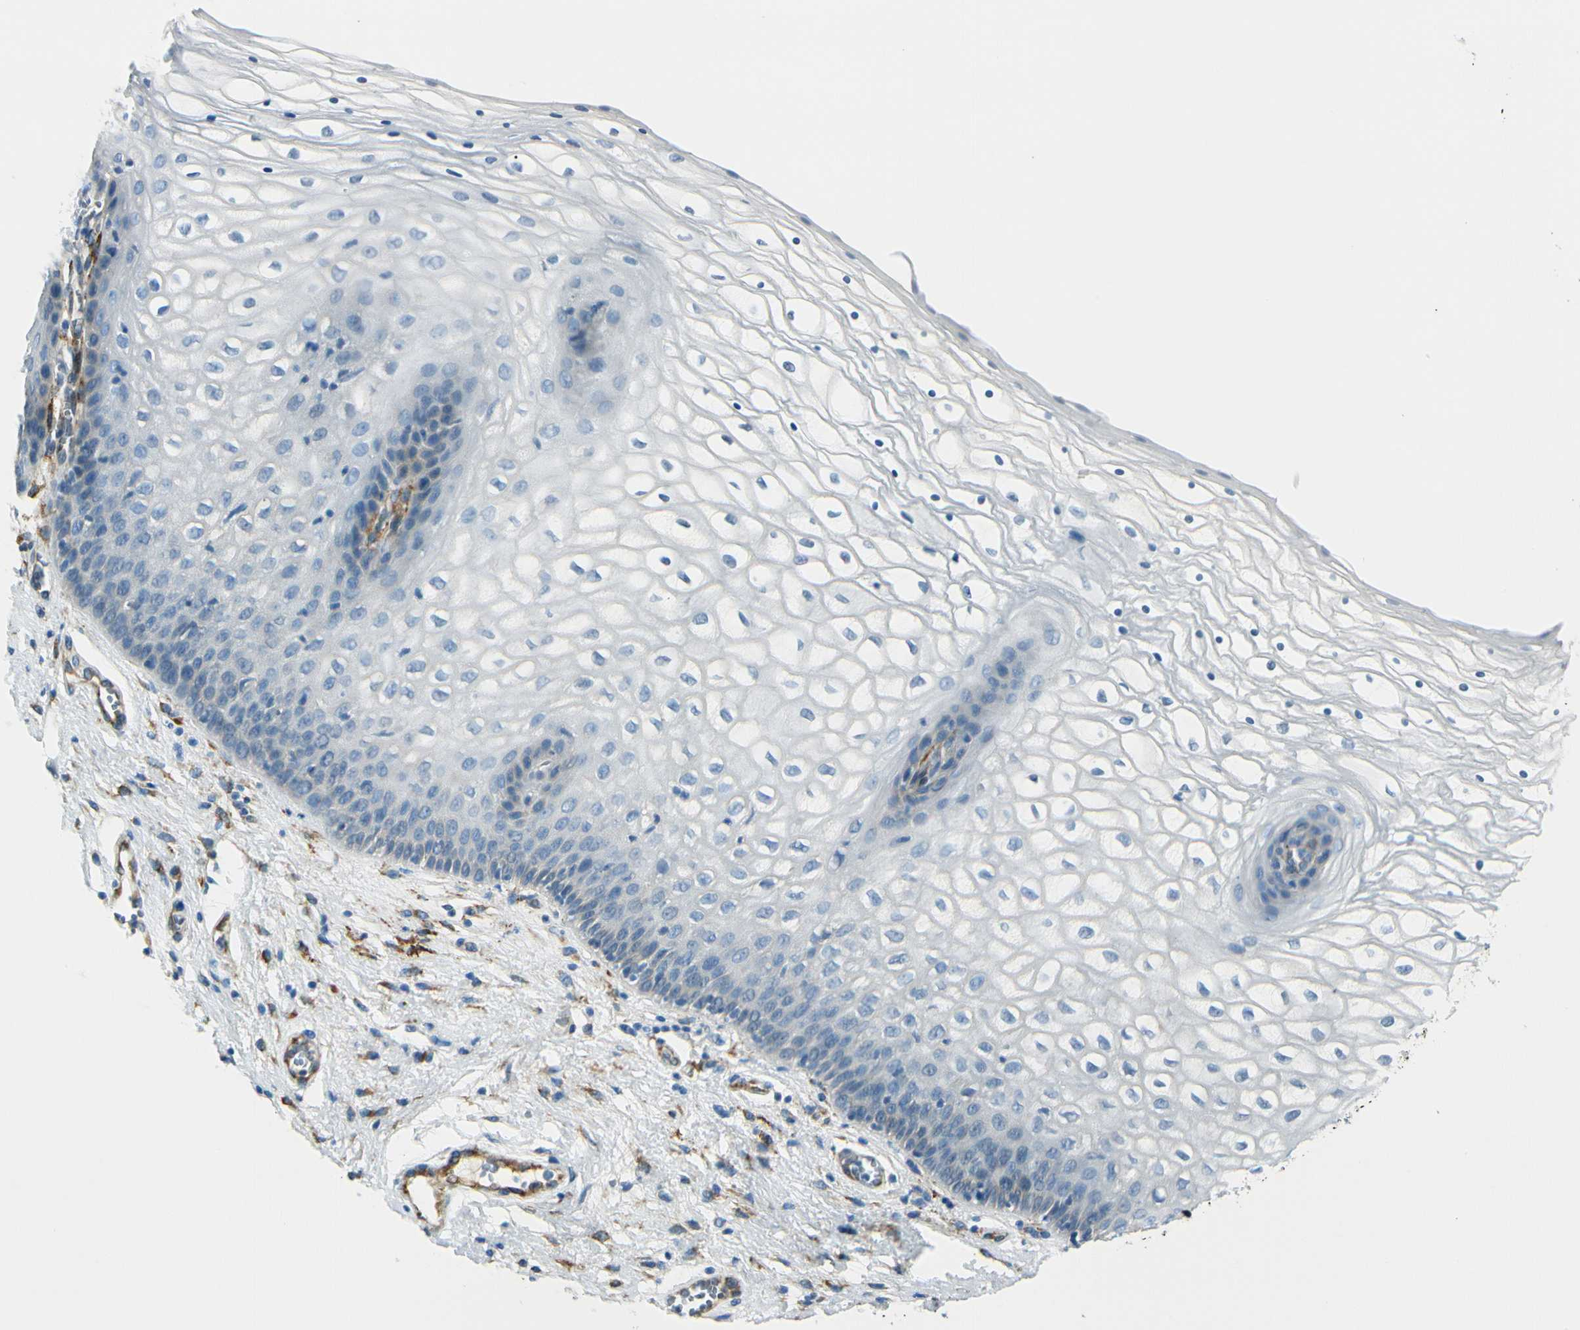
{"staining": {"intensity": "negative", "quantity": "none", "location": "none"}, "tissue": "vagina", "cell_type": "Squamous epithelial cells", "image_type": "normal", "snomed": [{"axis": "morphology", "description": "Normal tissue, NOS"}, {"axis": "topography", "description": "Vagina"}], "caption": "Immunohistochemistry (IHC) histopathology image of unremarkable human vagina stained for a protein (brown), which reveals no positivity in squamous epithelial cells.", "gene": "FKBP7", "patient": {"sex": "female", "age": 34}}